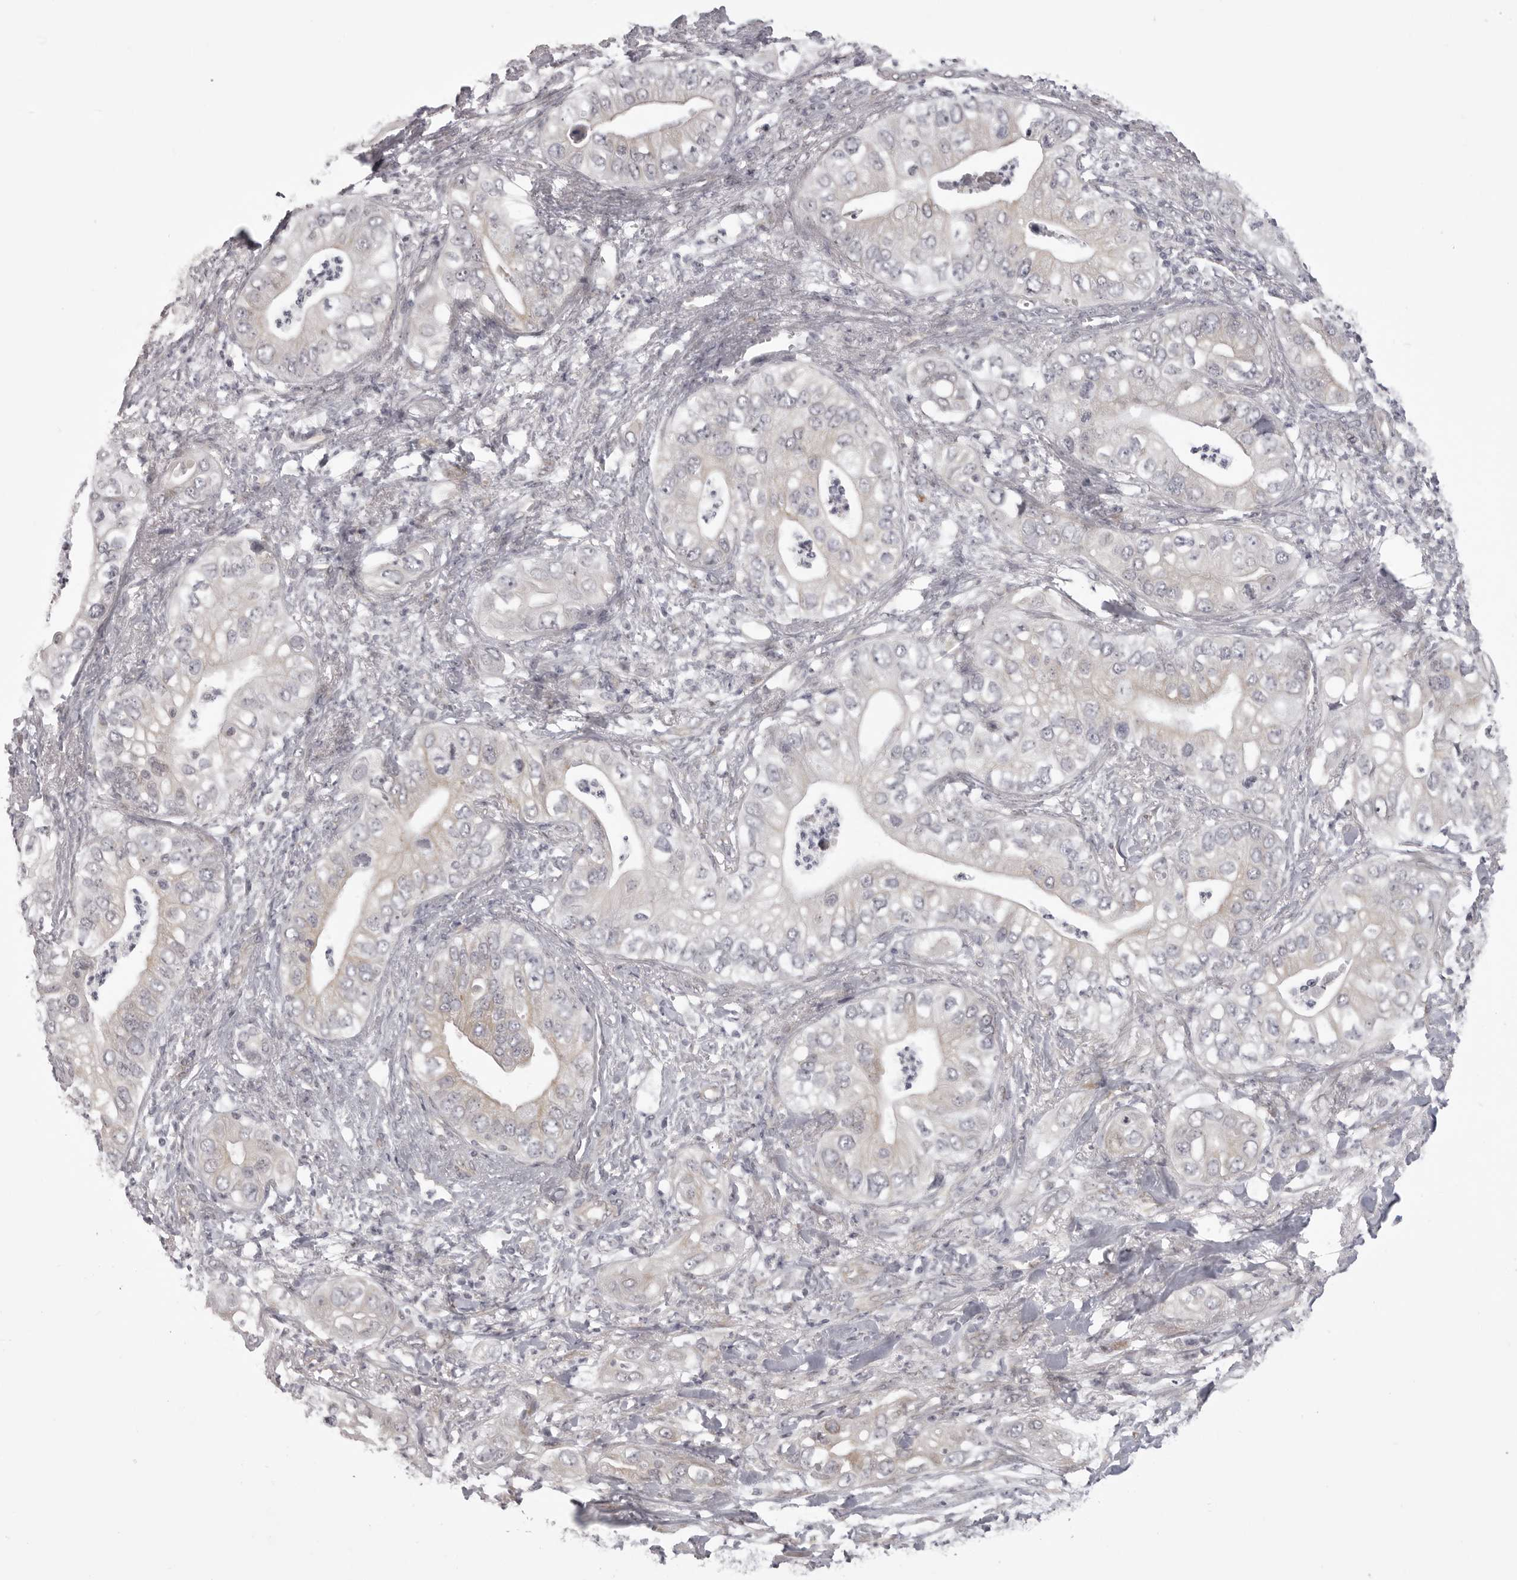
{"staining": {"intensity": "weak", "quantity": "<25%", "location": "cytoplasmic/membranous"}, "tissue": "pancreatic cancer", "cell_type": "Tumor cells", "image_type": "cancer", "snomed": [{"axis": "morphology", "description": "Adenocarcinoma, NOS"}, {"axis": "topography", "description": "Pancreas"}], "caption": "The IHC histopathology image has no significant expression in tumor cells of pancreatic cancer (adenocarcinoma) tissue.", "gene": "EPHA10", "patient": {"sex": "female", "age": 78}}